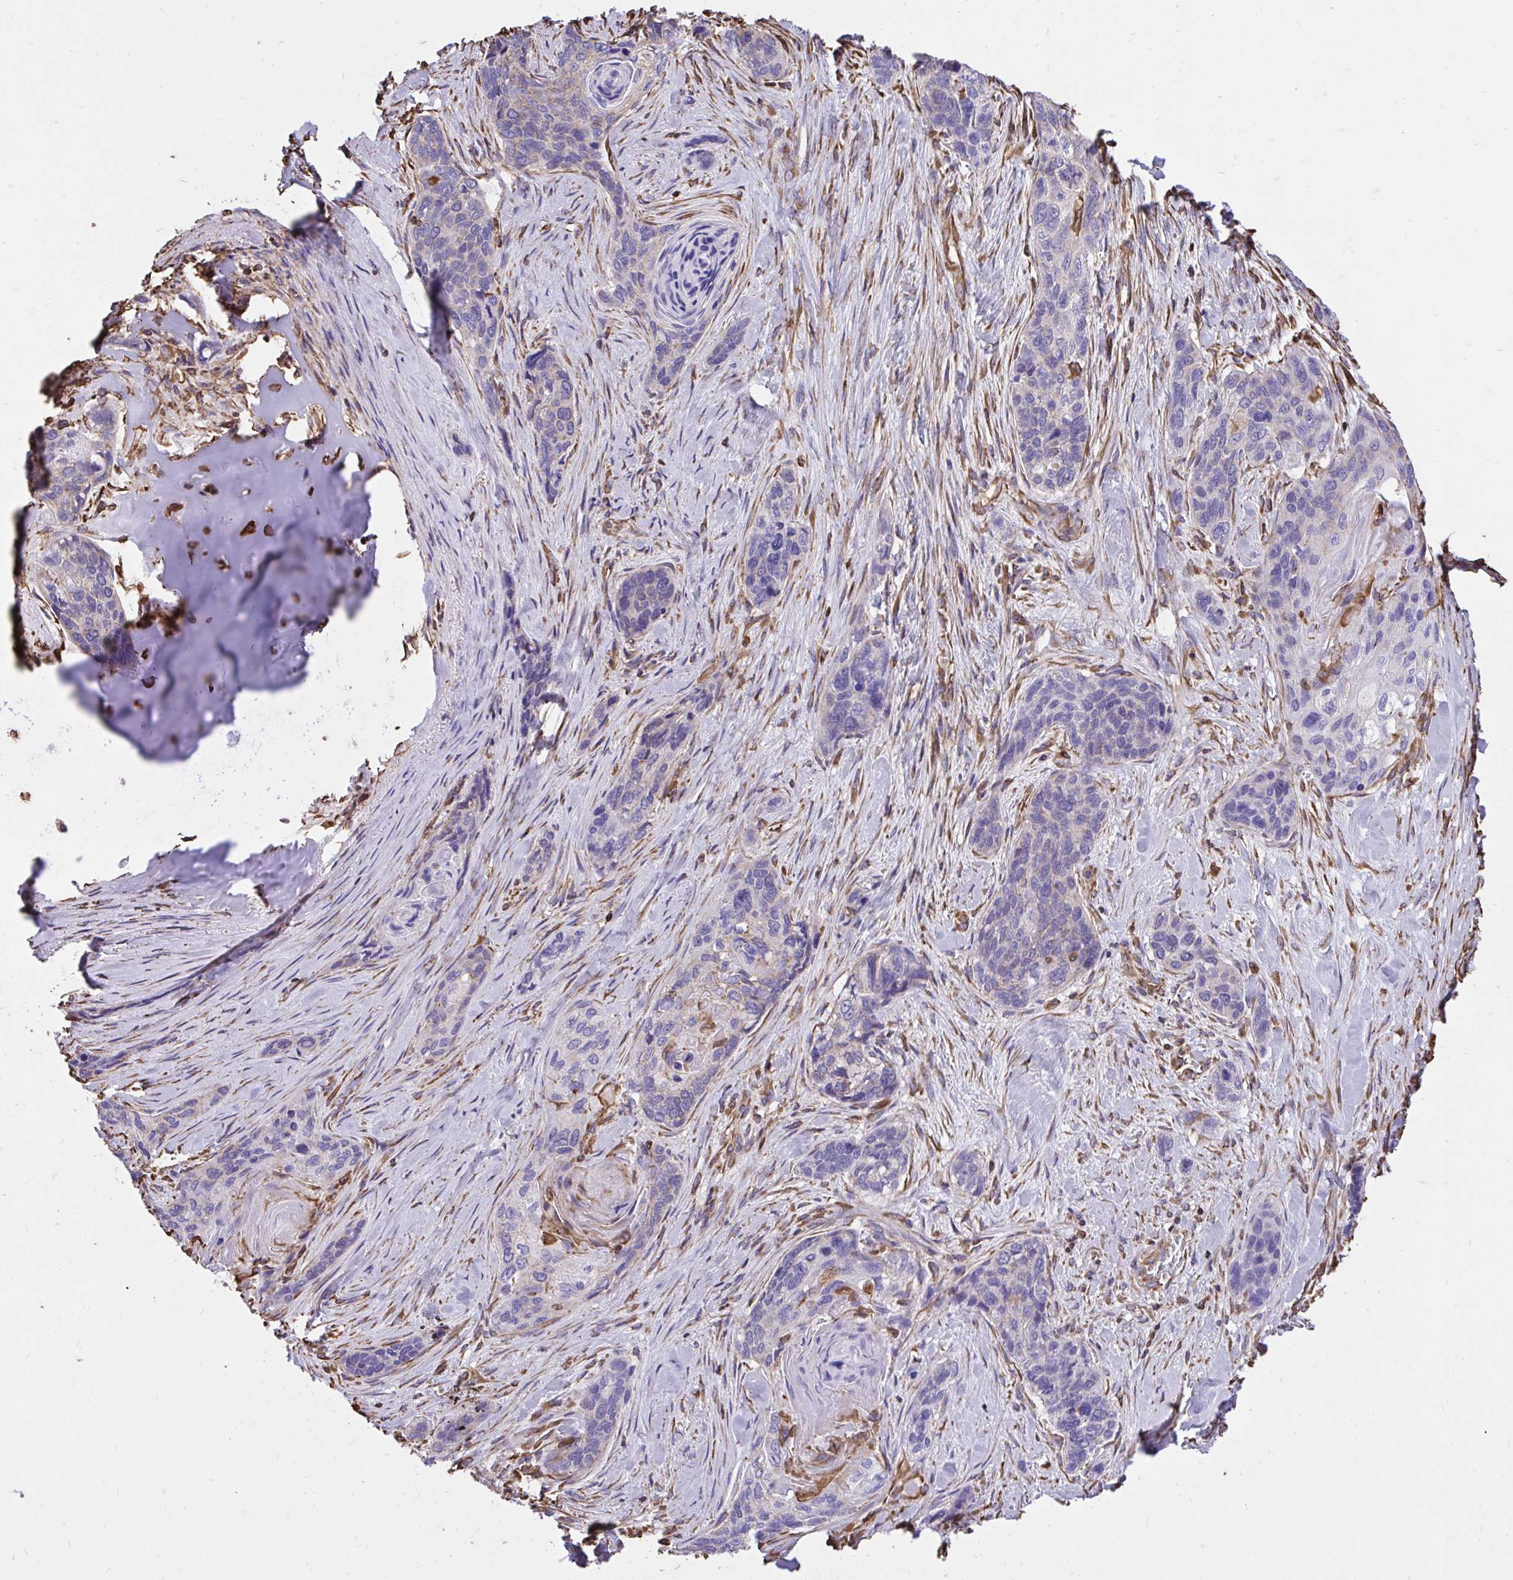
{"staining": {"intensity": "negative", "quantity": "none", "location": "none"}, "tissue": "lung cancer", "cell_type": "Tumor cells", "image_type": "cancer", "snomed": [{"axis": "morphology", "description": "Squamous cell carcinoma, NOS"}, {"axis": "morphology", "description": "Squamous cell carcinoma, metastatic, NOS"}, {"axis": "topography", "description": "Lymph node"}, {"axis": "topography", "description": "Lung"}], "caption": "Tumor cells are negative for brown protein staining in lung squamous cell carcinoma.", "gene": "RNF103", "patient": {"sex": "male", "age": 41}}